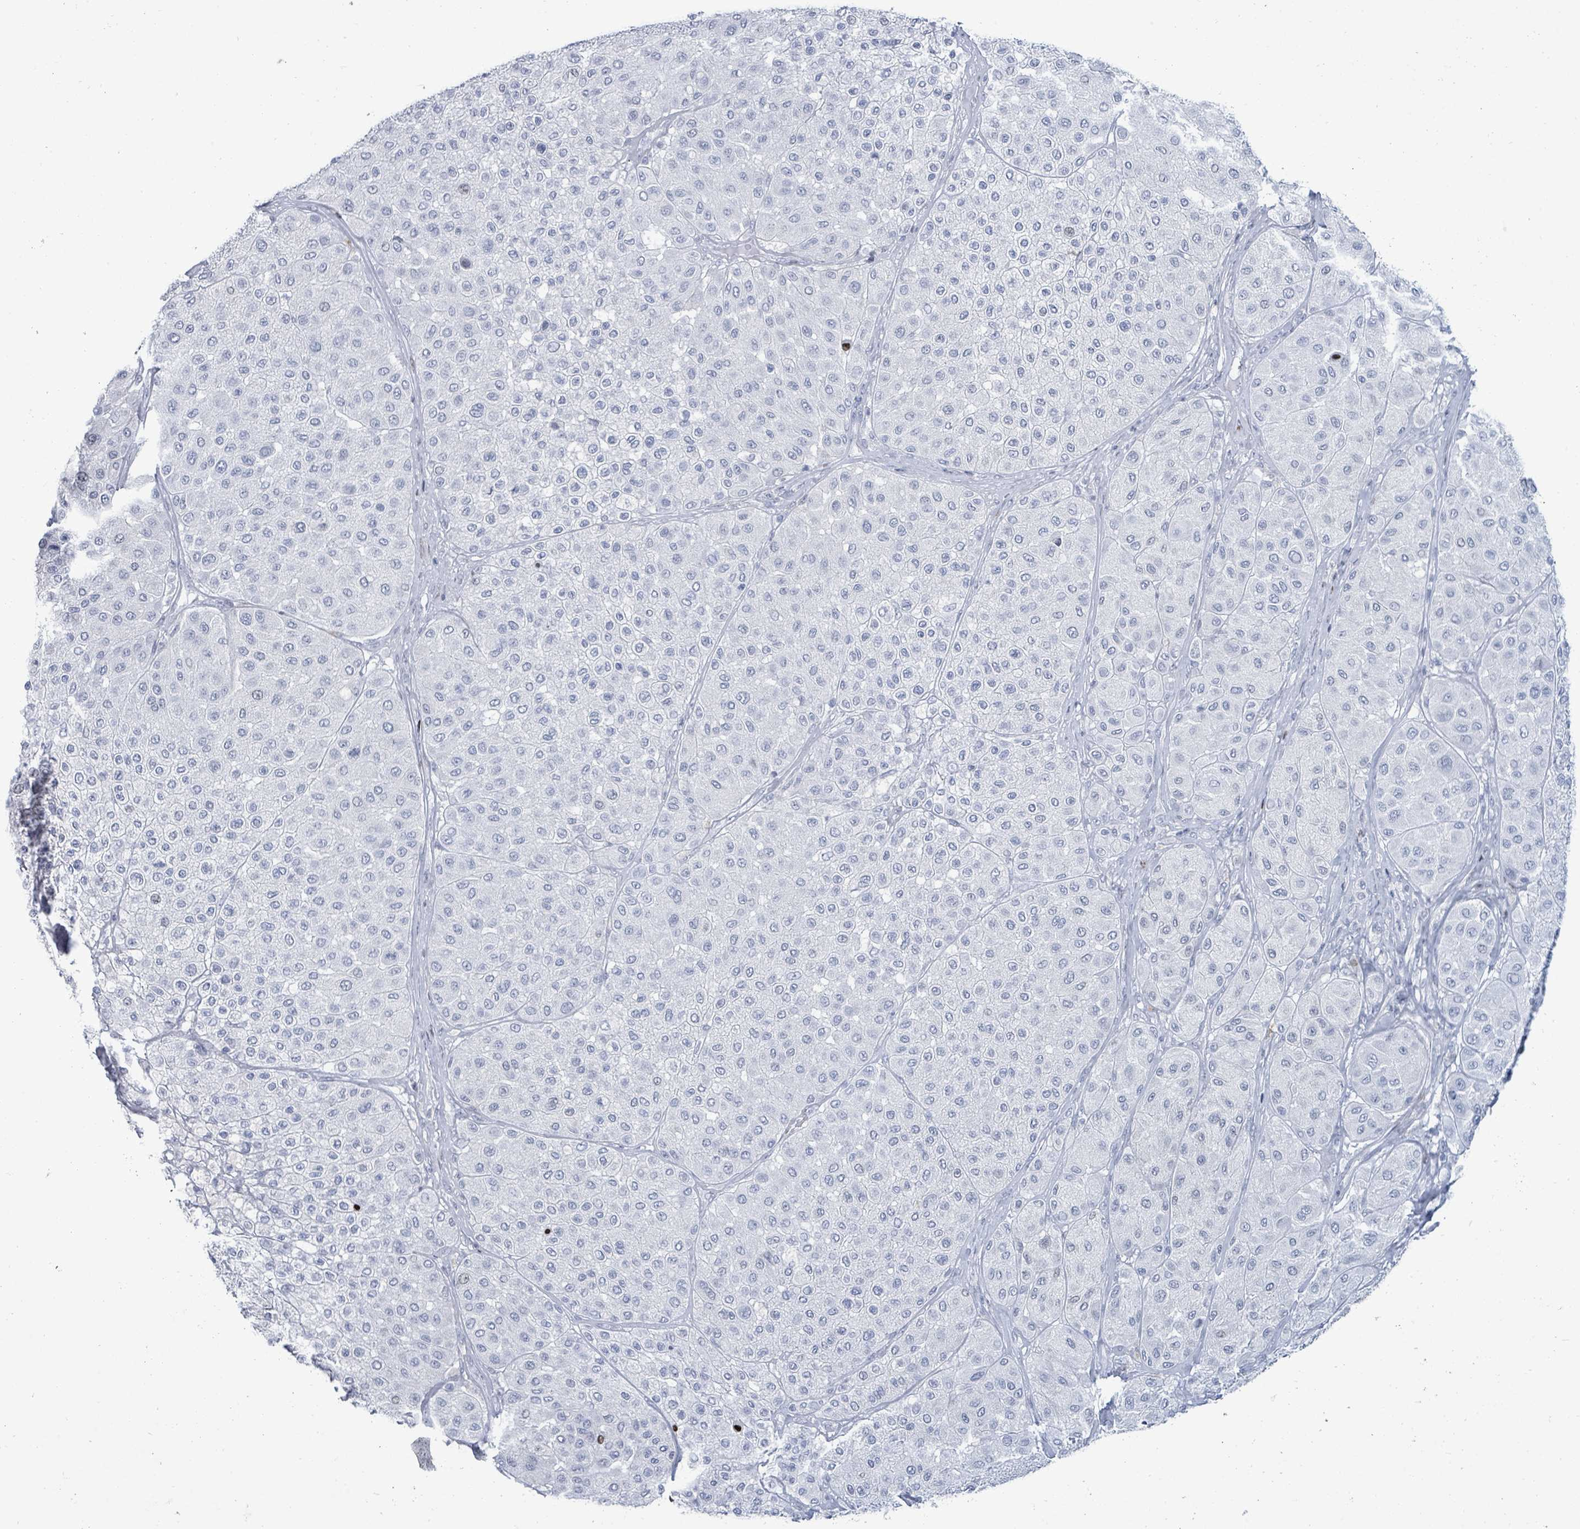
{"staining": {"intensity": "negative", "quantity": "none", "location": "none"}, "tissue": "melanoma", "cell_type": "Tumor cells", "image_type": "cancer", "snomed": [{"axis": "morphology", "description": "Malignant melanoma, Metastatic site"}, {"axis": "topography", "description": "Smooth muscle"}], "caption": "There is no significant staining in tumor cells of melanoma.", "gene": "MALL", "patient": {"sex": "male", "age": 41}}